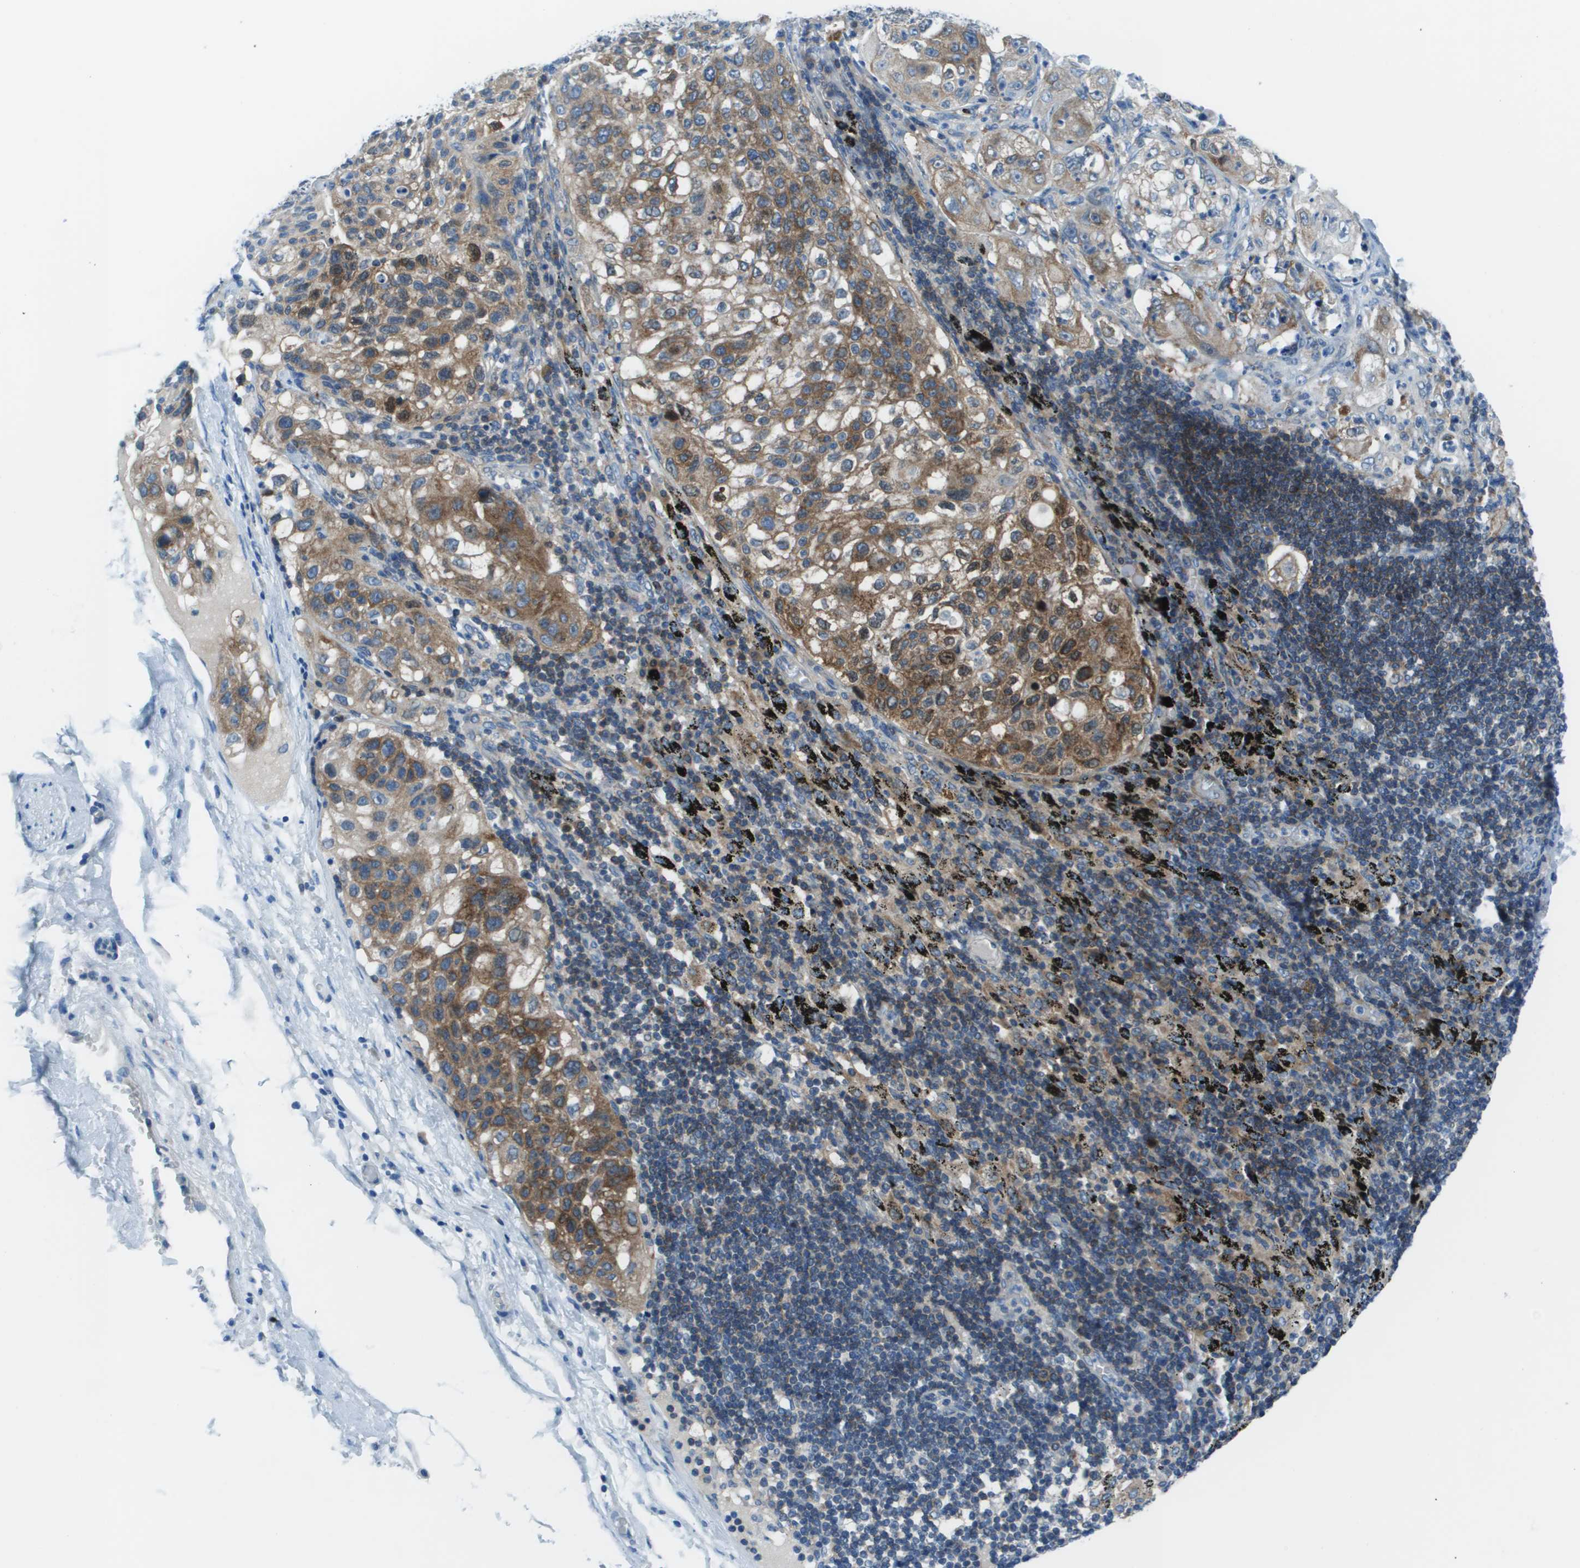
{"staining": {"intensity": "moderate", "quantity": "25%-75%", "location": "cytoplasmic/membranous"}, "tissue": "lung cancer", "cell_type": "Tumor cells", "image_type": "cancer", "snomed": [{"axis": "morphology", "description": "Inflammation, NOS"}, {"axis": "morphology", "description": "Squamous cell carcinoma, NOS"}, {"axis": "topography", "description": "Lymph node"}, {"axis": "topography", "description": "Soft tissue"}, {"axis": "topography", "description": "Lung"}], "caption": "High-magnification brightfield microscopy of squamous cell carcinoma (lung) stained with DAB (3,3'-diaminobenzidine) (brown) and counterstained with hematoxylin (blue). tumor cells exhibit moderate cytoplasmic/membranous expression is appreciated in about25%-75% of cells.", "gene": "STIP1", "patient": {"sex": "male", "age": 66}}